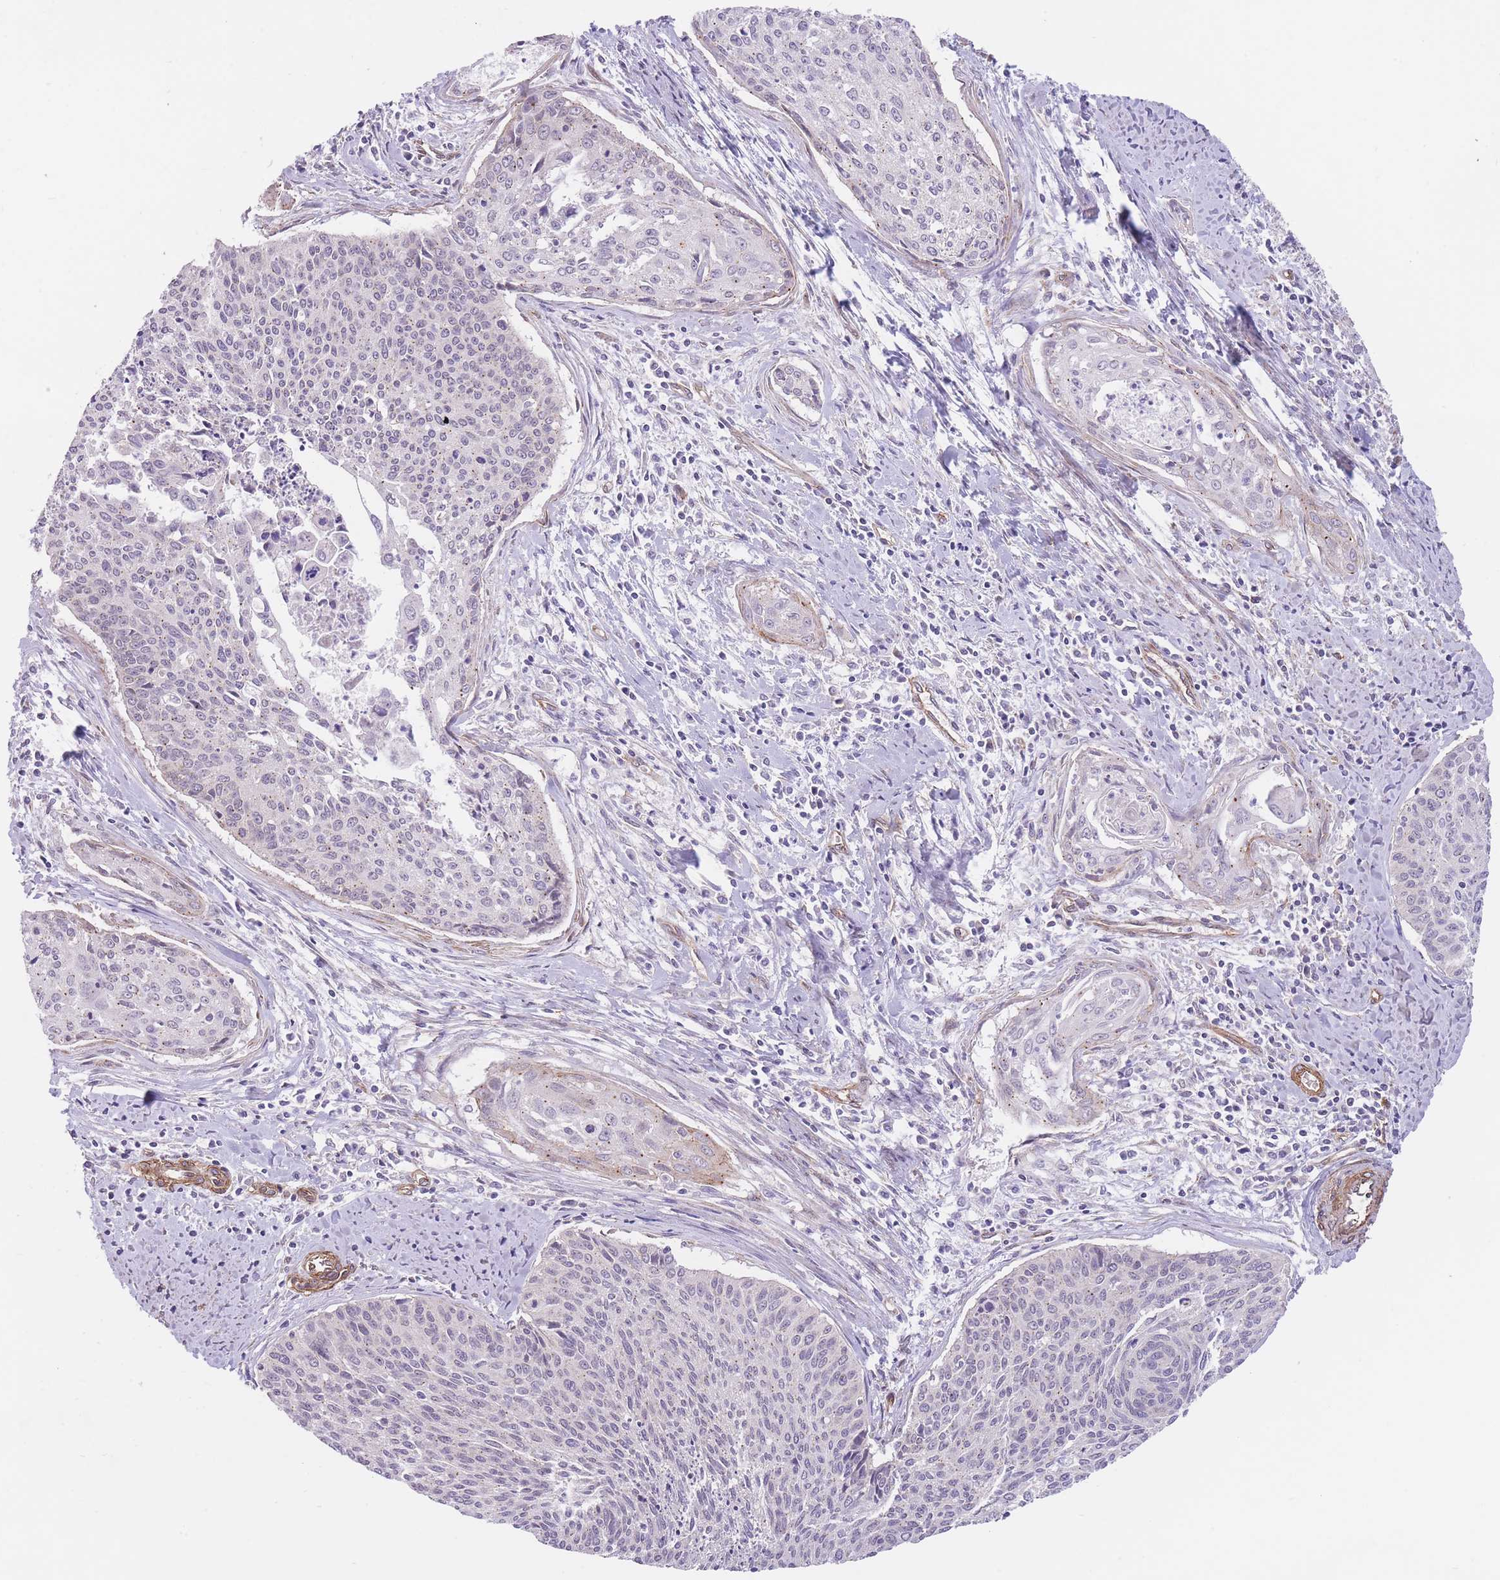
{"staining": {"intensity": "negative", "quantity": "none", "location": "none"}, "tissue": "cervical cancer", "cell_type": "Tumor cells", "image_type": "cancer", "snomed": [{"axis": "morphology", "description": "Squamous cell carcinoma, NOS"}, {"axis": "topography", "description": "Cervix"}], "caption": "Immunohistochemical staining of human cervical squamous cell carcinoma shows no significant expression in tumor cells.", "gene": "QTRT1", "patient": {"sex": "female", "age": 55}}